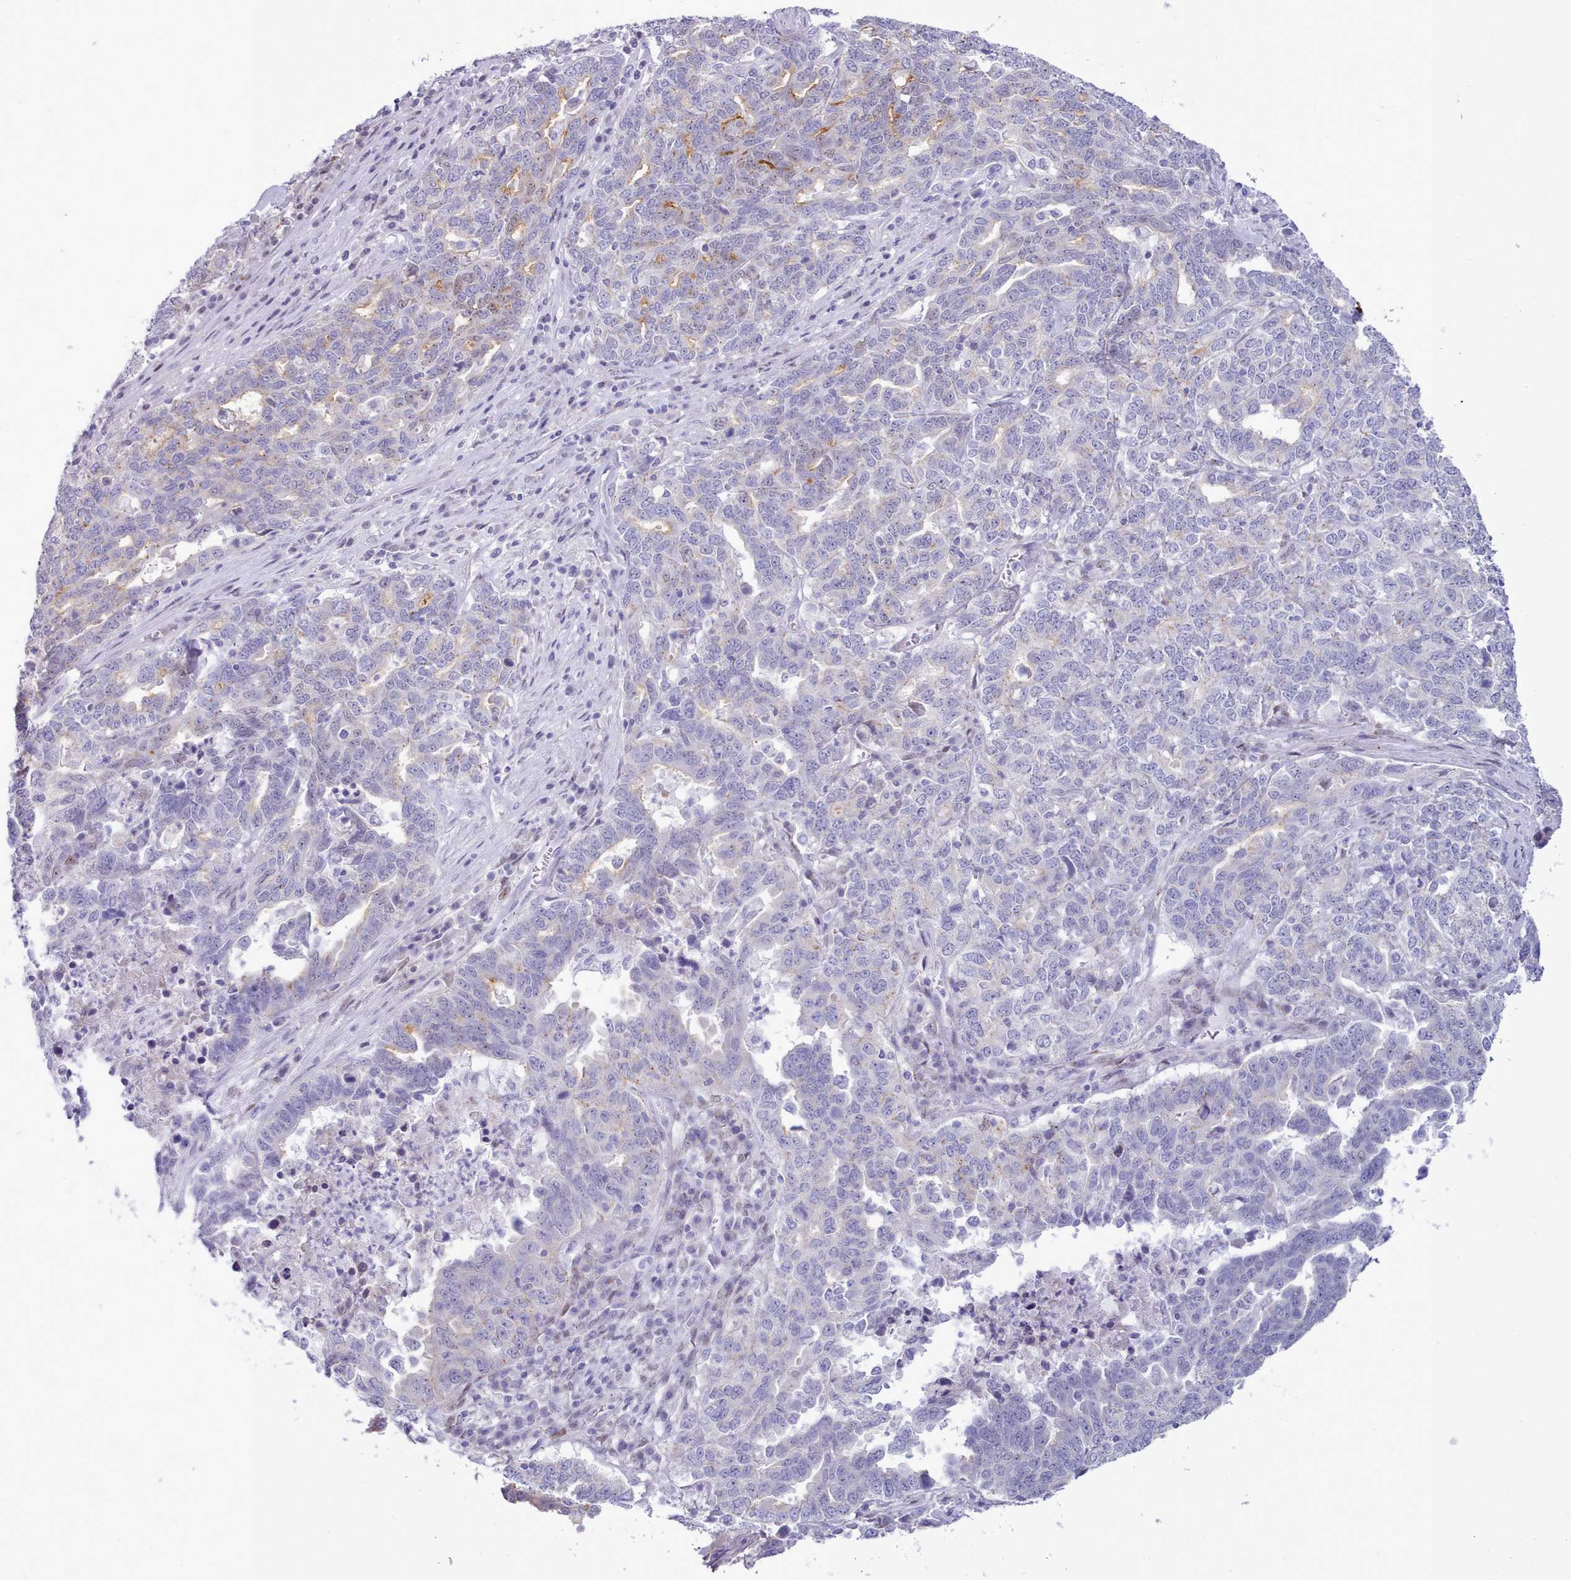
{"staining": {"intensity": "moderate", "quantity": "<25%", "location": "cytoplasmic/membranous"}, "tissue": "ovarian cancer", "cell_type": "Tumor cells", "image_type": "cancer", "snomed": [{"axis": "morphology", "description": "Carcinoma, endometroid"}, {"axis": "topography", "description": "Ovary"}], "caption": "Endometroid carcinoma (ovarian) stained with immunohistochemistry (IHC) reveals moderate cytoplasmic/membranous expression in about <25% of tumor cells.", "gene": "TMEM253", "patient": {"sex": "female", "age": 62}}